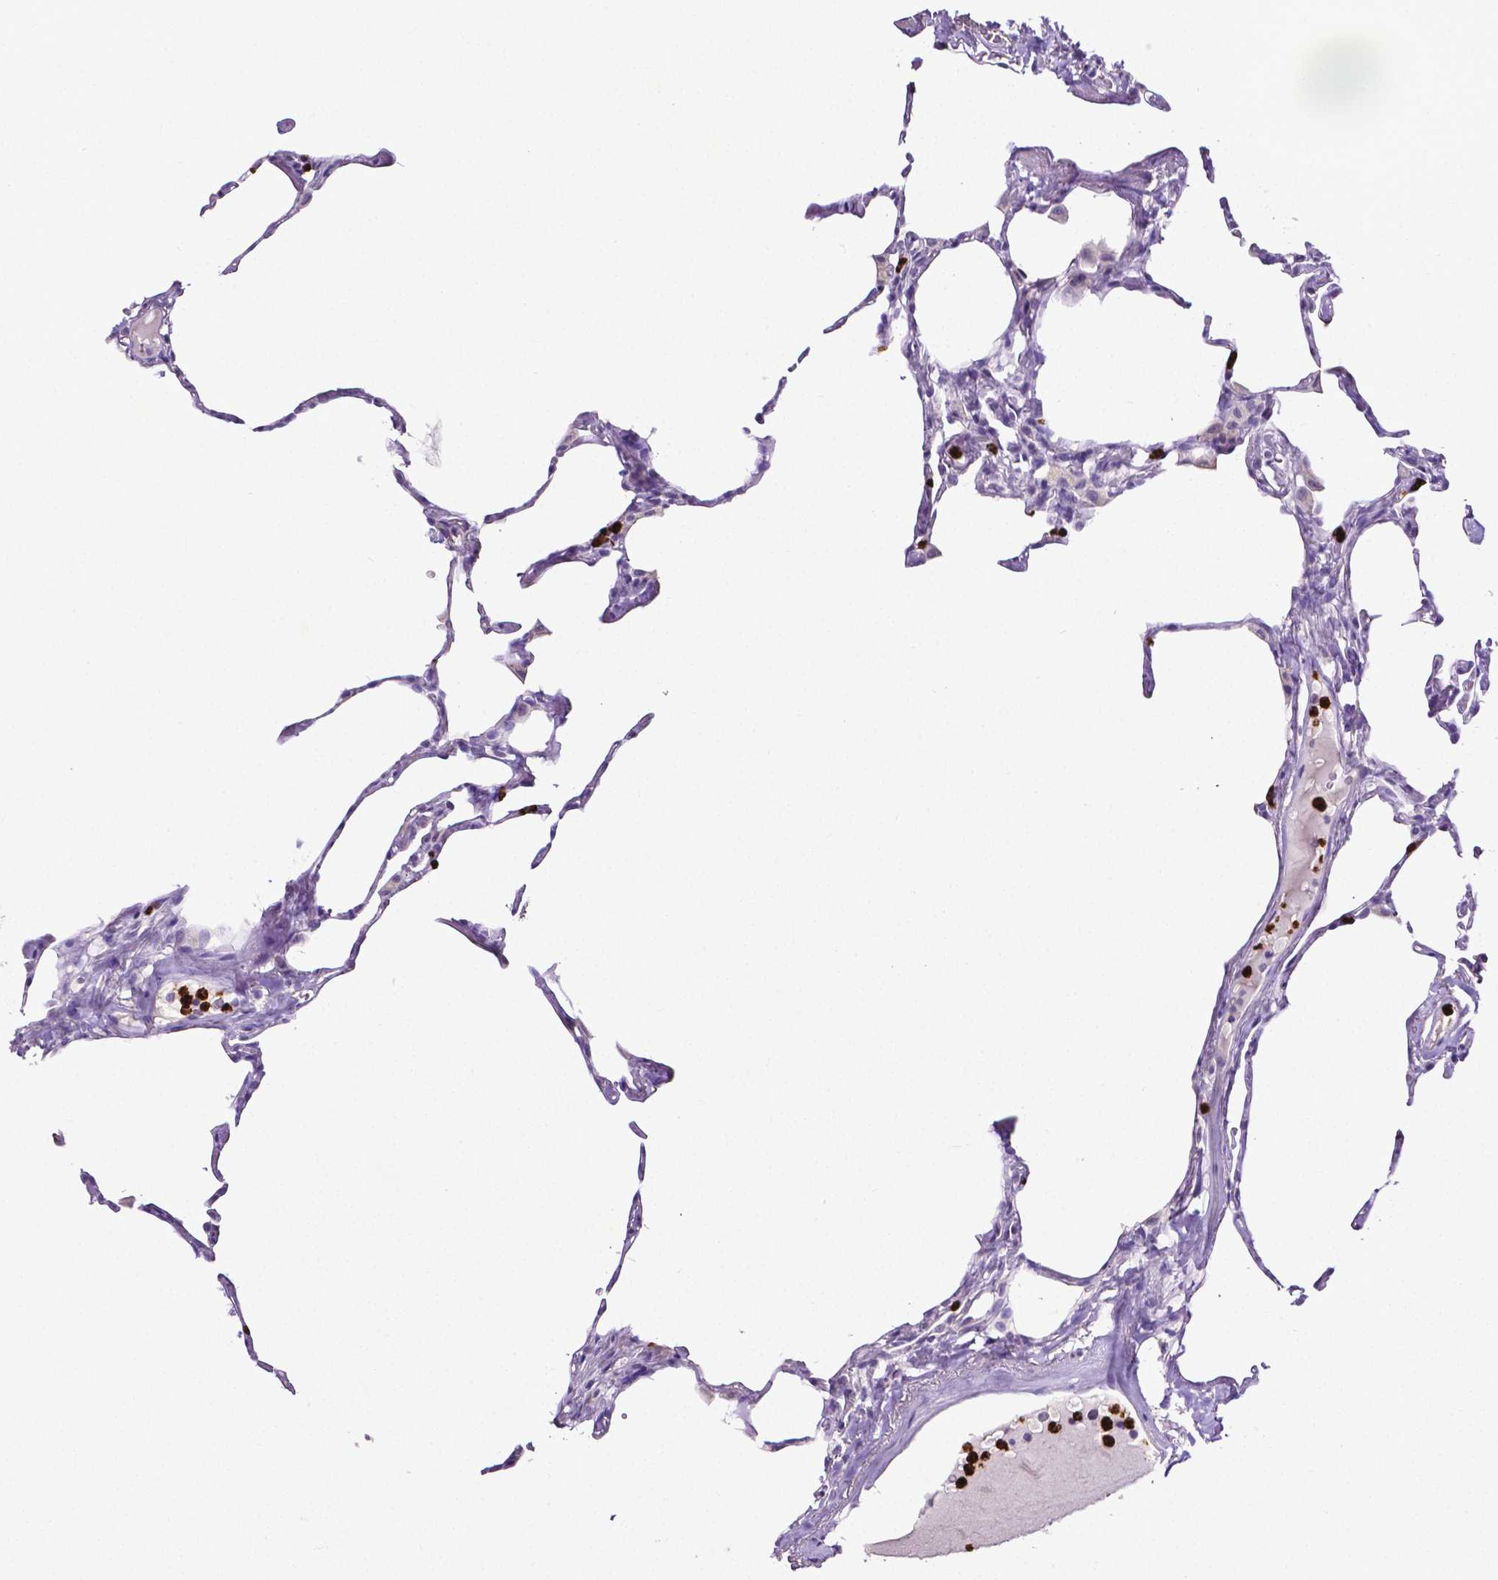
{"staining": {"intensity": "negative", "quantity": "none", "location": "none"}, "tissue": "lung", "cell_type": "Alveolar cells", "image_type": "normal", "snomed": [{"axis": "morphology", "description": "Normal tissue, NOS"}, {"axis": "topography", "description": "Lung"}], "caption": "Immunohistochemistry (IHC) photomicrograph of unremarkable lung: lung stained with DAB (3,3'-diaminobenzidine) shows no significant protein staining in alveolar cells.", "gene": "MMP9", "patient": {"sex": "male", "age": 65}}